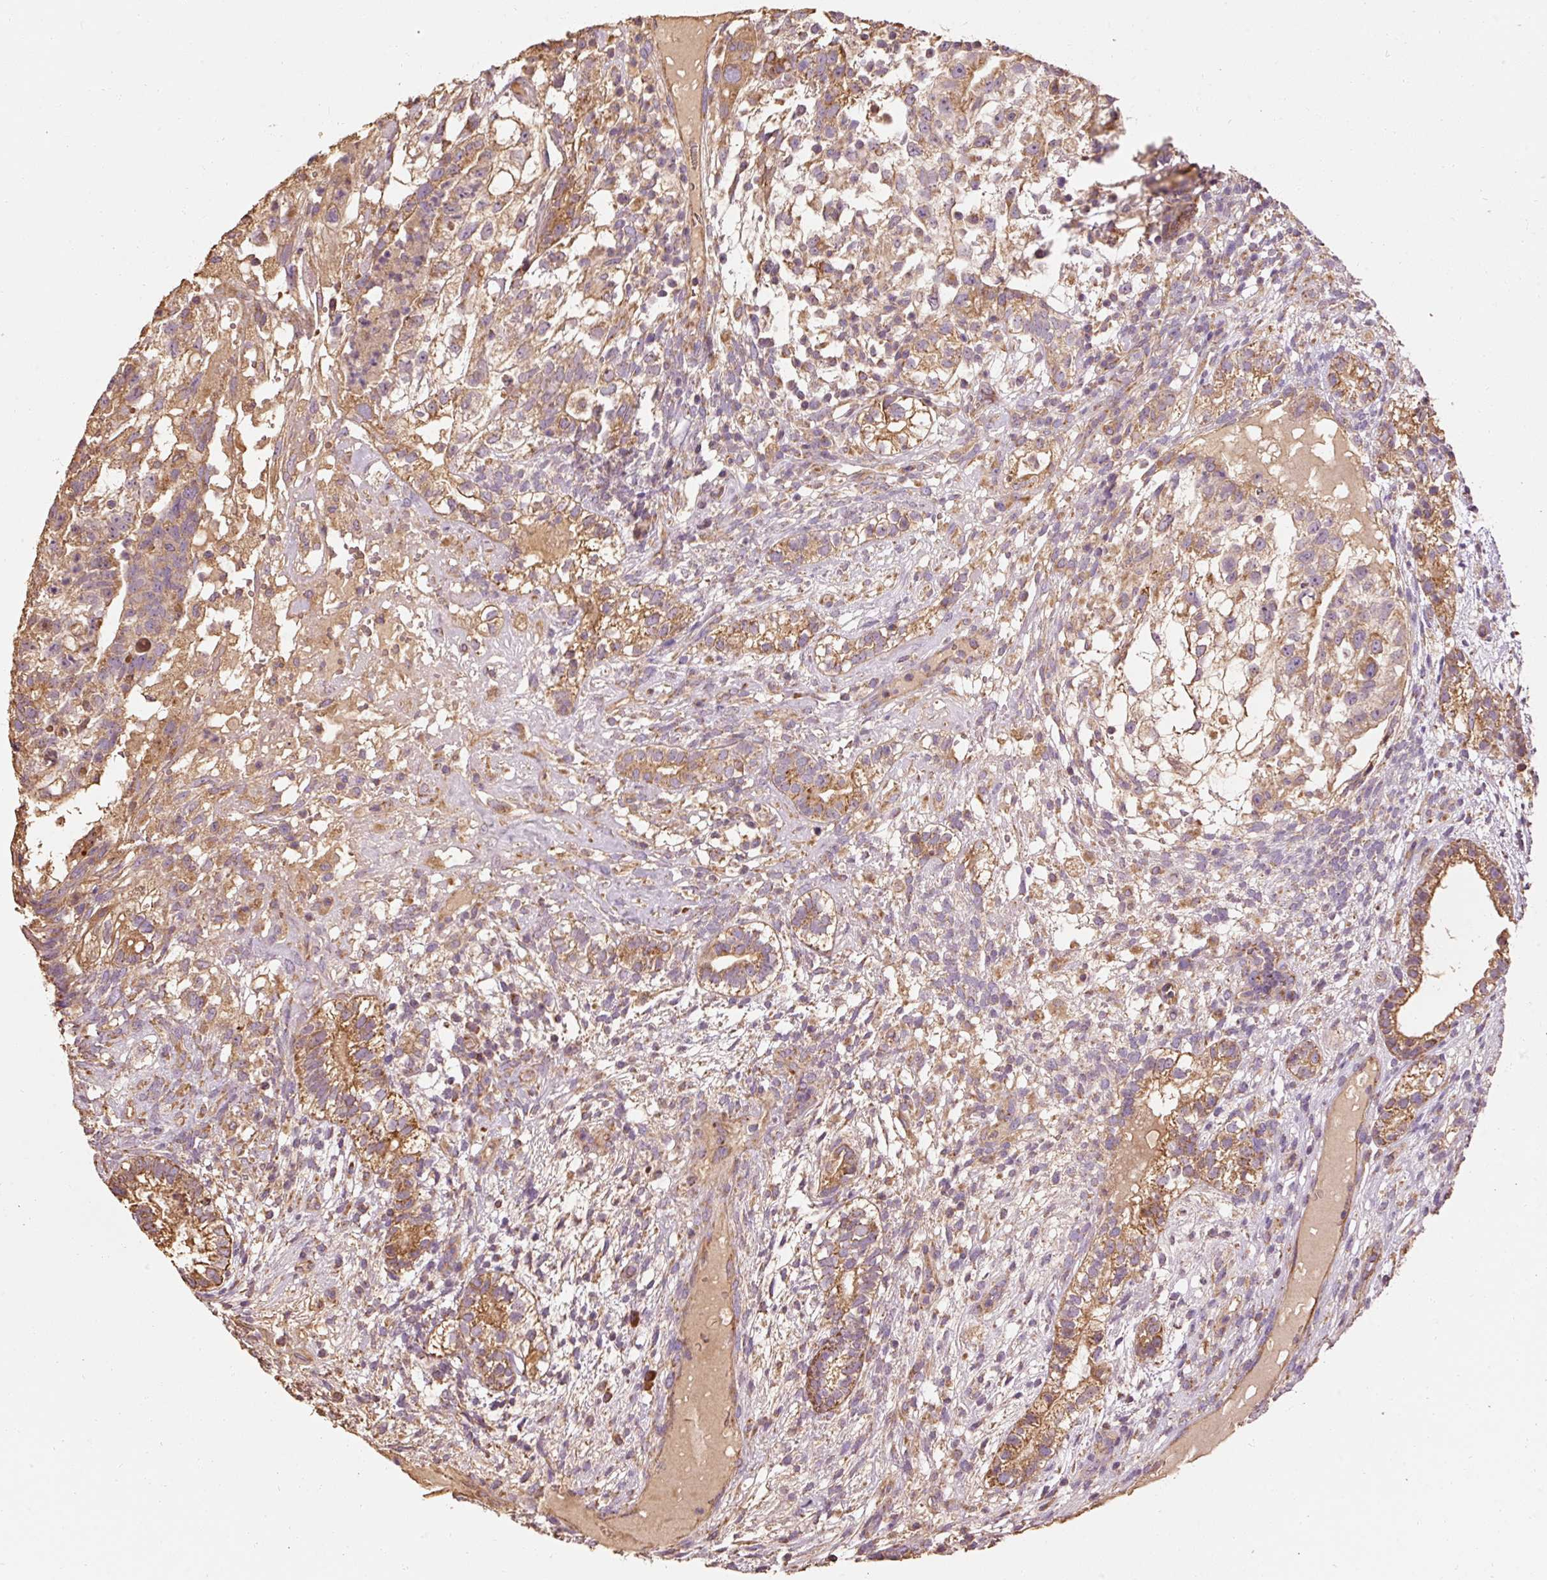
{"staining": {"intensity": "moderate", "quantity": ">75%", "location": "cytoplasmic/membranous"}, "tissue": "testis cancer", "cell_type": "Tumor cells", "image_type": "cancer", "snomed": [{"axis": "morphology", "description": "Seminoma, NOS"}, {"axis": "morphology", "description": "Carcinoma, Embryonal, NOS"}, {"axis": "topography", "description": "Testis"}], "caption": "Immunohistochemical staining of human embryonal carcinoma (testis) displays medium levels of moderate cytoplasmic/membranous protein positivity in about >75% of tumor cells. The staining was performed using DAB, with brown indicating positive protein expression. Nuclei are stained blue with hematoxylin.", "gene": "EFHC1", "patient": {"sex": "male", "age": 41}}